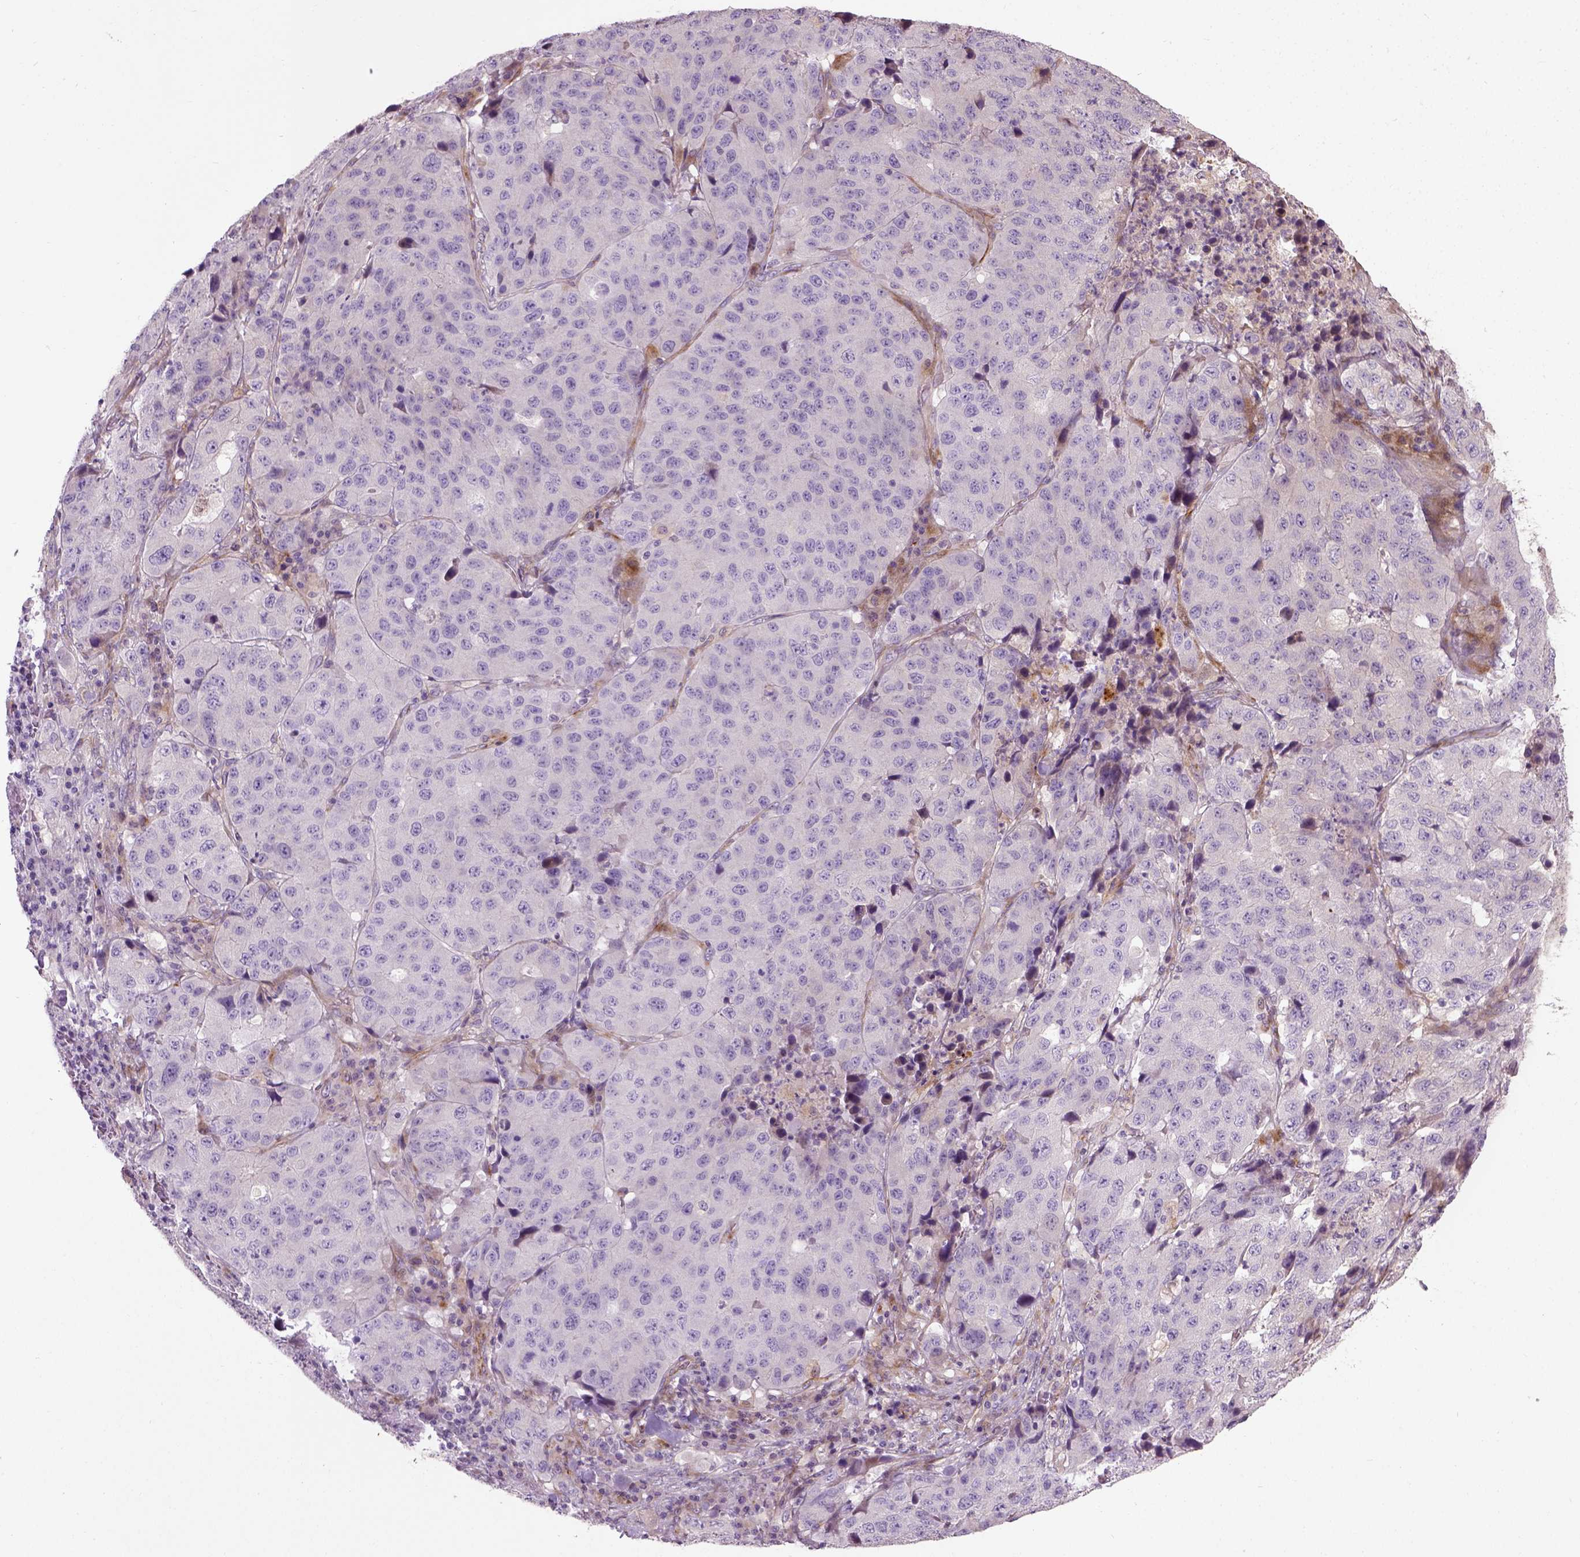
{"staining": {"intensity": "negative", "quantity": "none", "location": "none"}, "tissue": "stomach cancer", "cell_type": "Tumor cells", "image_type": "cancer", "snomed": [{"axis": "morphology", "description": "Adenocarcinoma, NOS"}, {"axis": "topography", "description": "Stomach"}], "caption": "Tumor cells are negative for protein expression in human stomach cancer (adenocarcinoma).", "gene": "PKP3", "patient": {"sex": "male", "age": 71}}